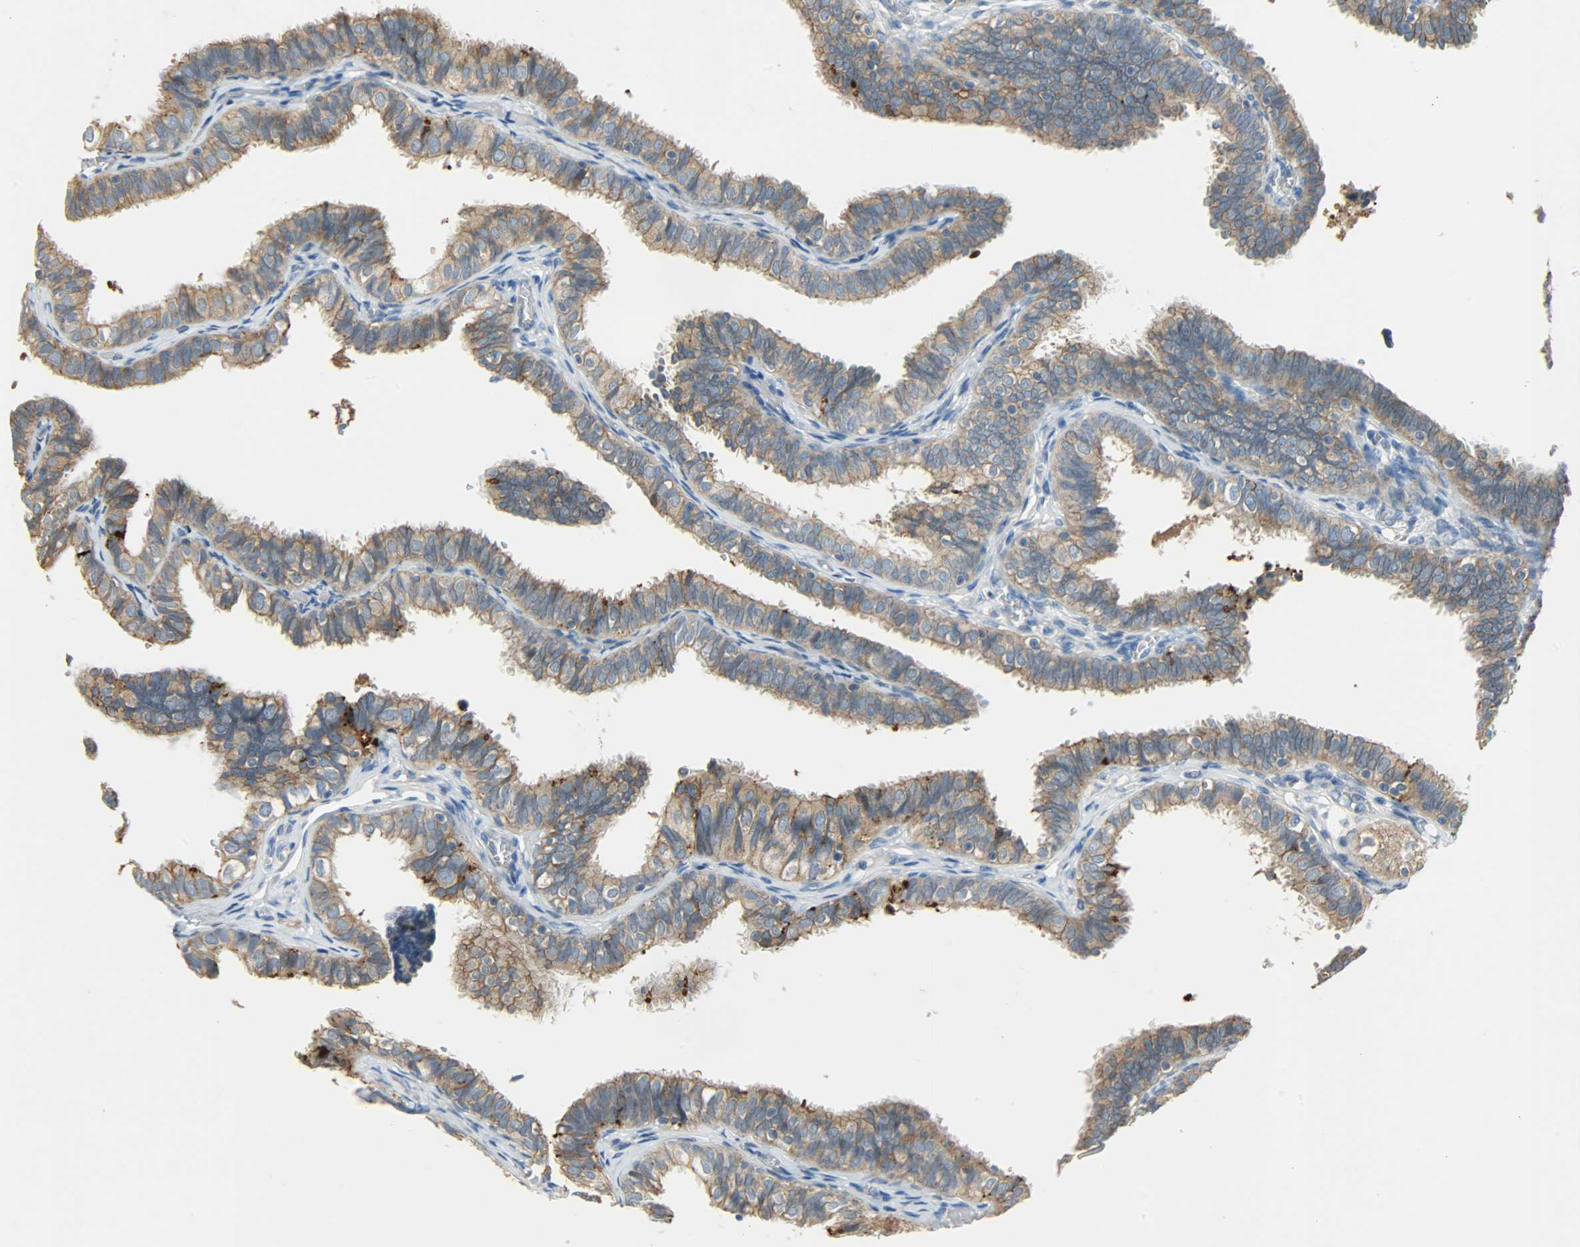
{"staining": {"intensity": "strong", "quantity": ">75%", "location": "cytoplasmic/membranous"}, "tissue": "fallopian tube", "cell_type": "Glandular cells", "image_type": "normal", "snomed": [{"axis": "morphology", "description": "Normal tissue, NOS"}, {"axis": "topography", "description": "Fallopian tube"}], "caption": "Immunohistochemistry (DAB (3,3'-diaminobenzidine)) staining of normal human fallopian tube displays strong cytoplasmic/membranous protein expression in about >75% of glandular cells. (brown staining indicates protein expression, while blue staining denotes nuclei).", "gene": "DSG2", "patient": {"sex": "female", "age": 46}}